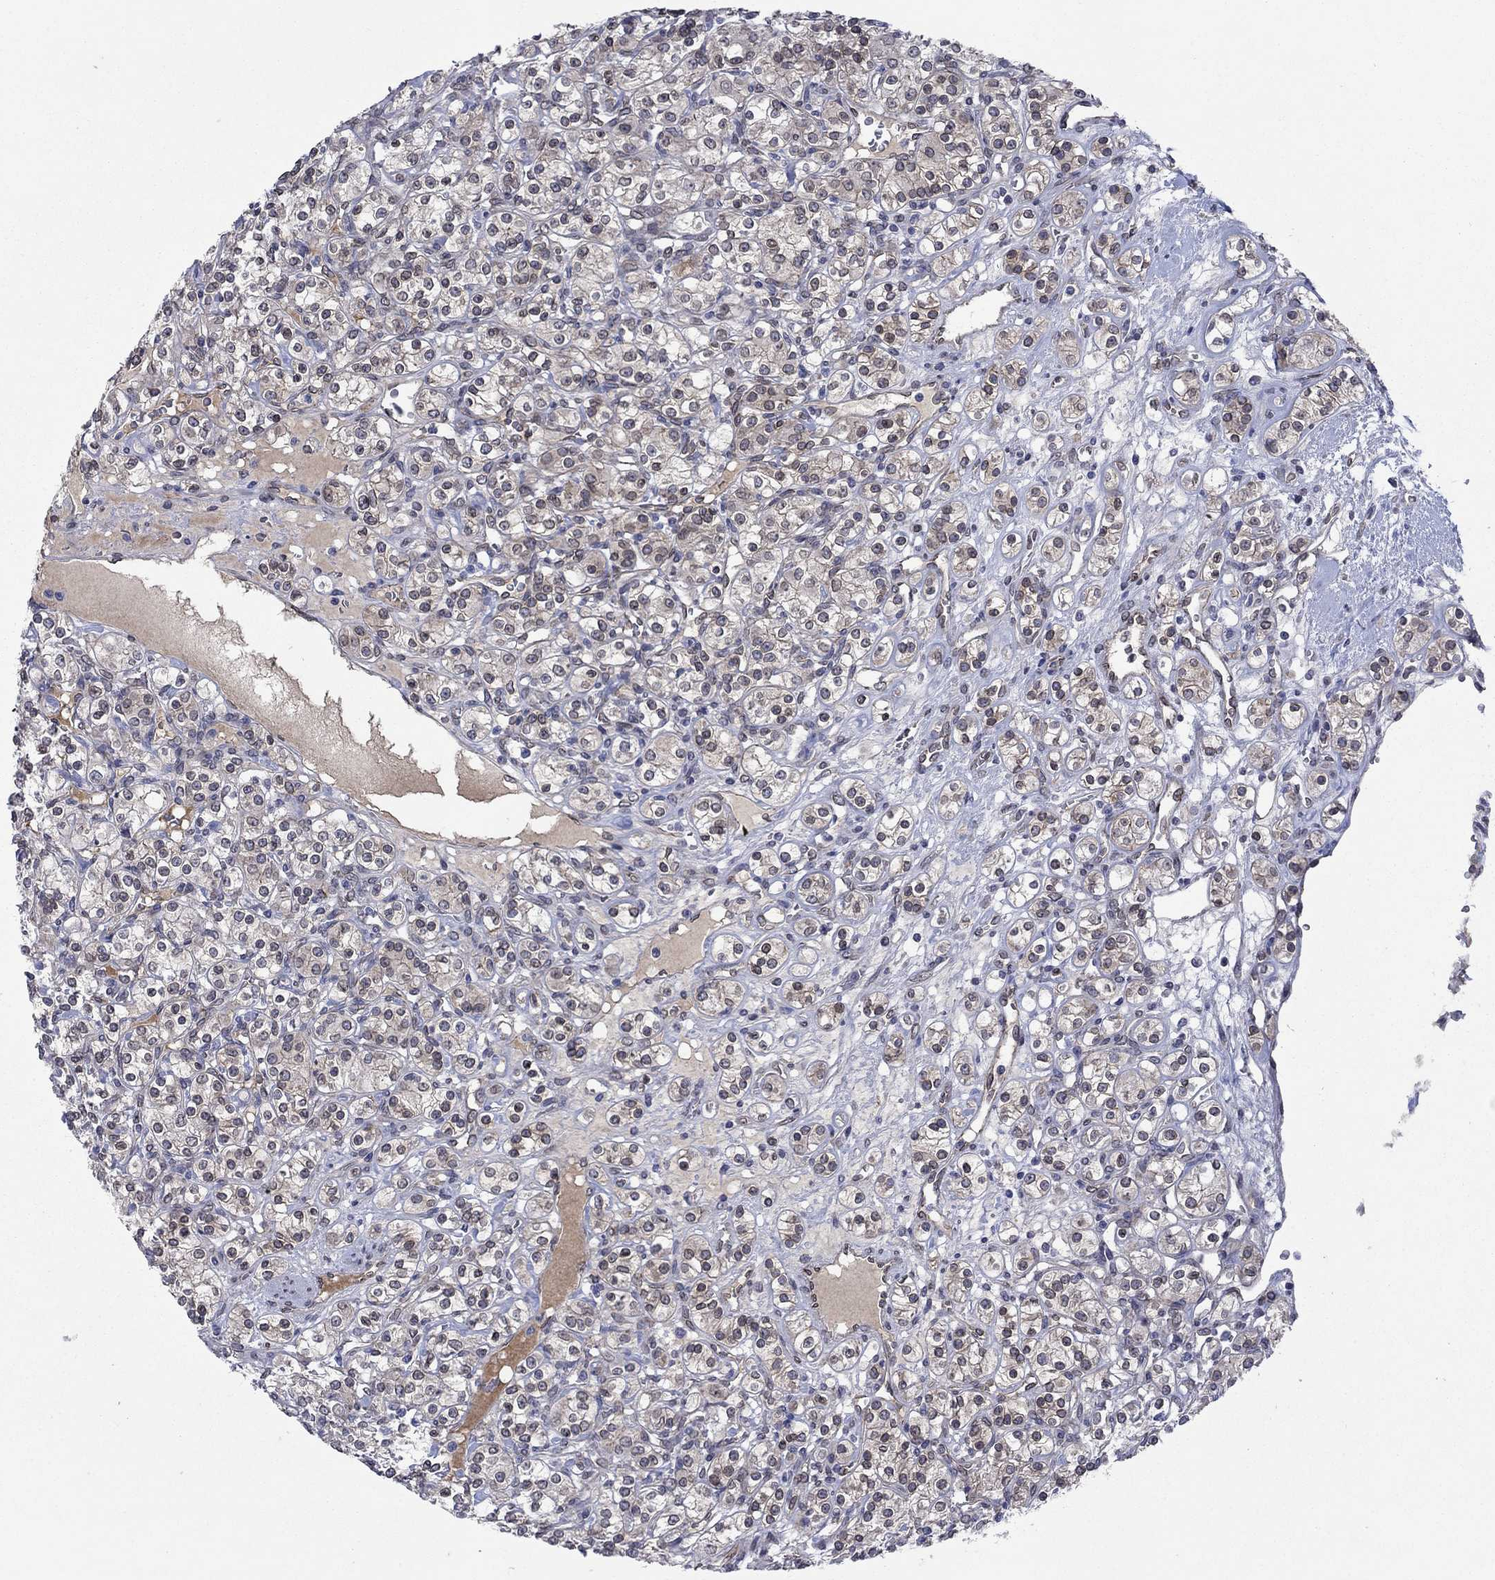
{"staining": {"intensity": "negative", "quantity": "none", "location": "none"}, "tissue": "renal cancer", "cell_type": "Tumor cells", "image_type": "cancer", "snomed": [{"axis": "morphology", "description": "Adenocarcinoma, NOS"}, {"axis": "topography", "description": "Kidney"}], "caption": "Tumor cells are negative for protein expression in human adenocarcinoma (renal).", "gene": "EMC9", "patient": {"sex": "male", "age": 77}}